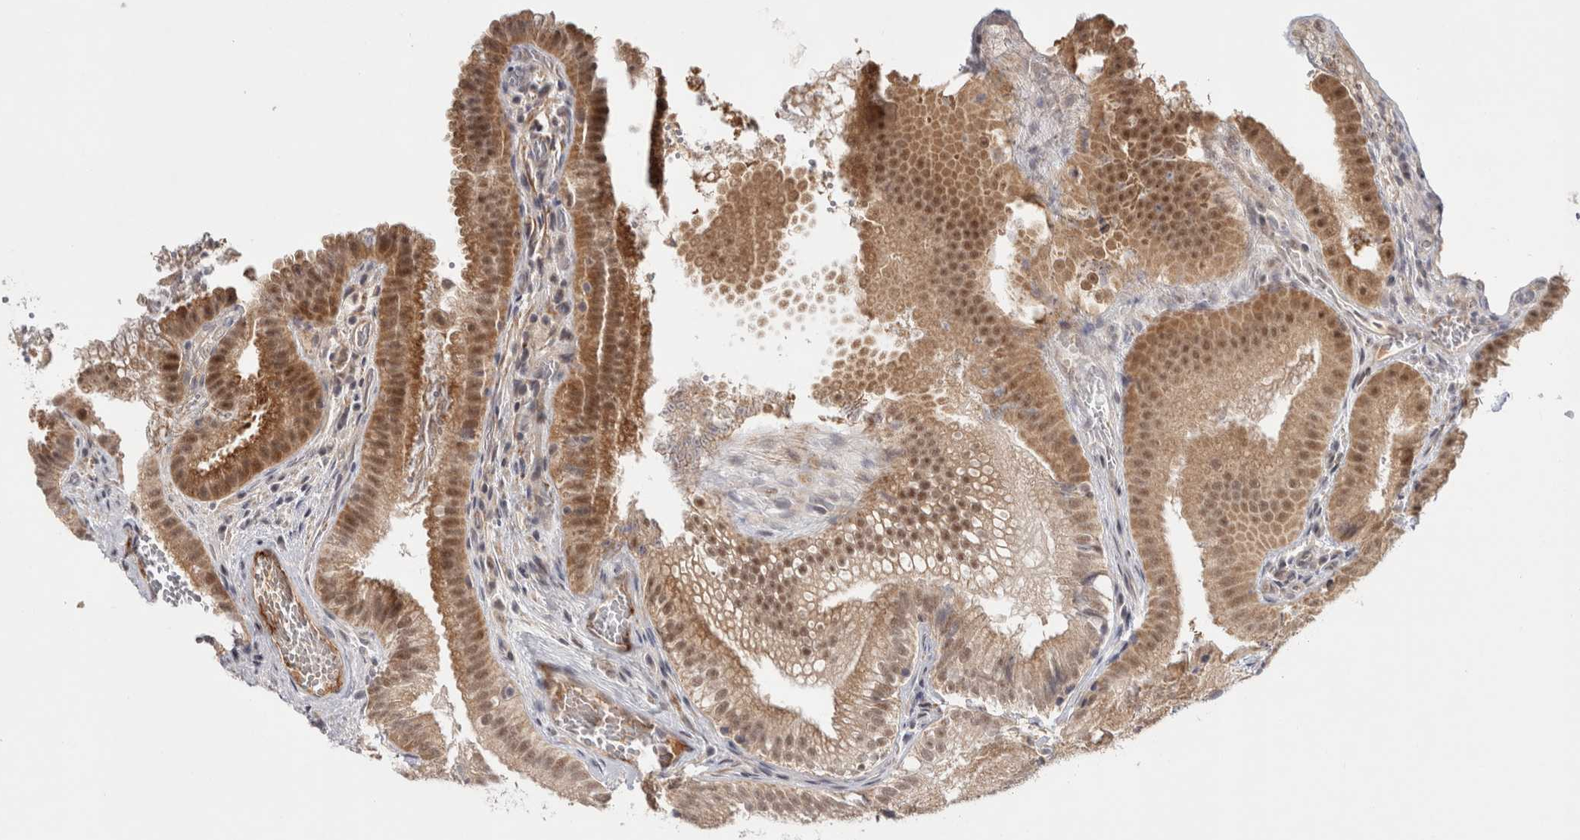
{"staining": {"intensity": "moderate", "quantity": ">75%", "location": "cytoplasmic/membranous,nuclear"}, "tissue": "gallbladder", "cell_type": "Glandular cells", "image_type": "normal", "snomed": [{"axis": "morphology", "description": "Normal tissue, NOS"}, {"axis": "topography", "description": "Gallbladder"}], "caption": "High-magnification brightfield microscopy of normal gallbladder stained with DAB (brown) and counterstained with hematoxylin (blue). glandular cells exhibit moderate cytoplasmic/membranous,nuclear expression is identified in about>75% of cells. Ihc stains the protein of interest in brown and the nuclei are stained blue.", "gene": "ZNF318", "patient": {"sex": "female", "age": 30}}